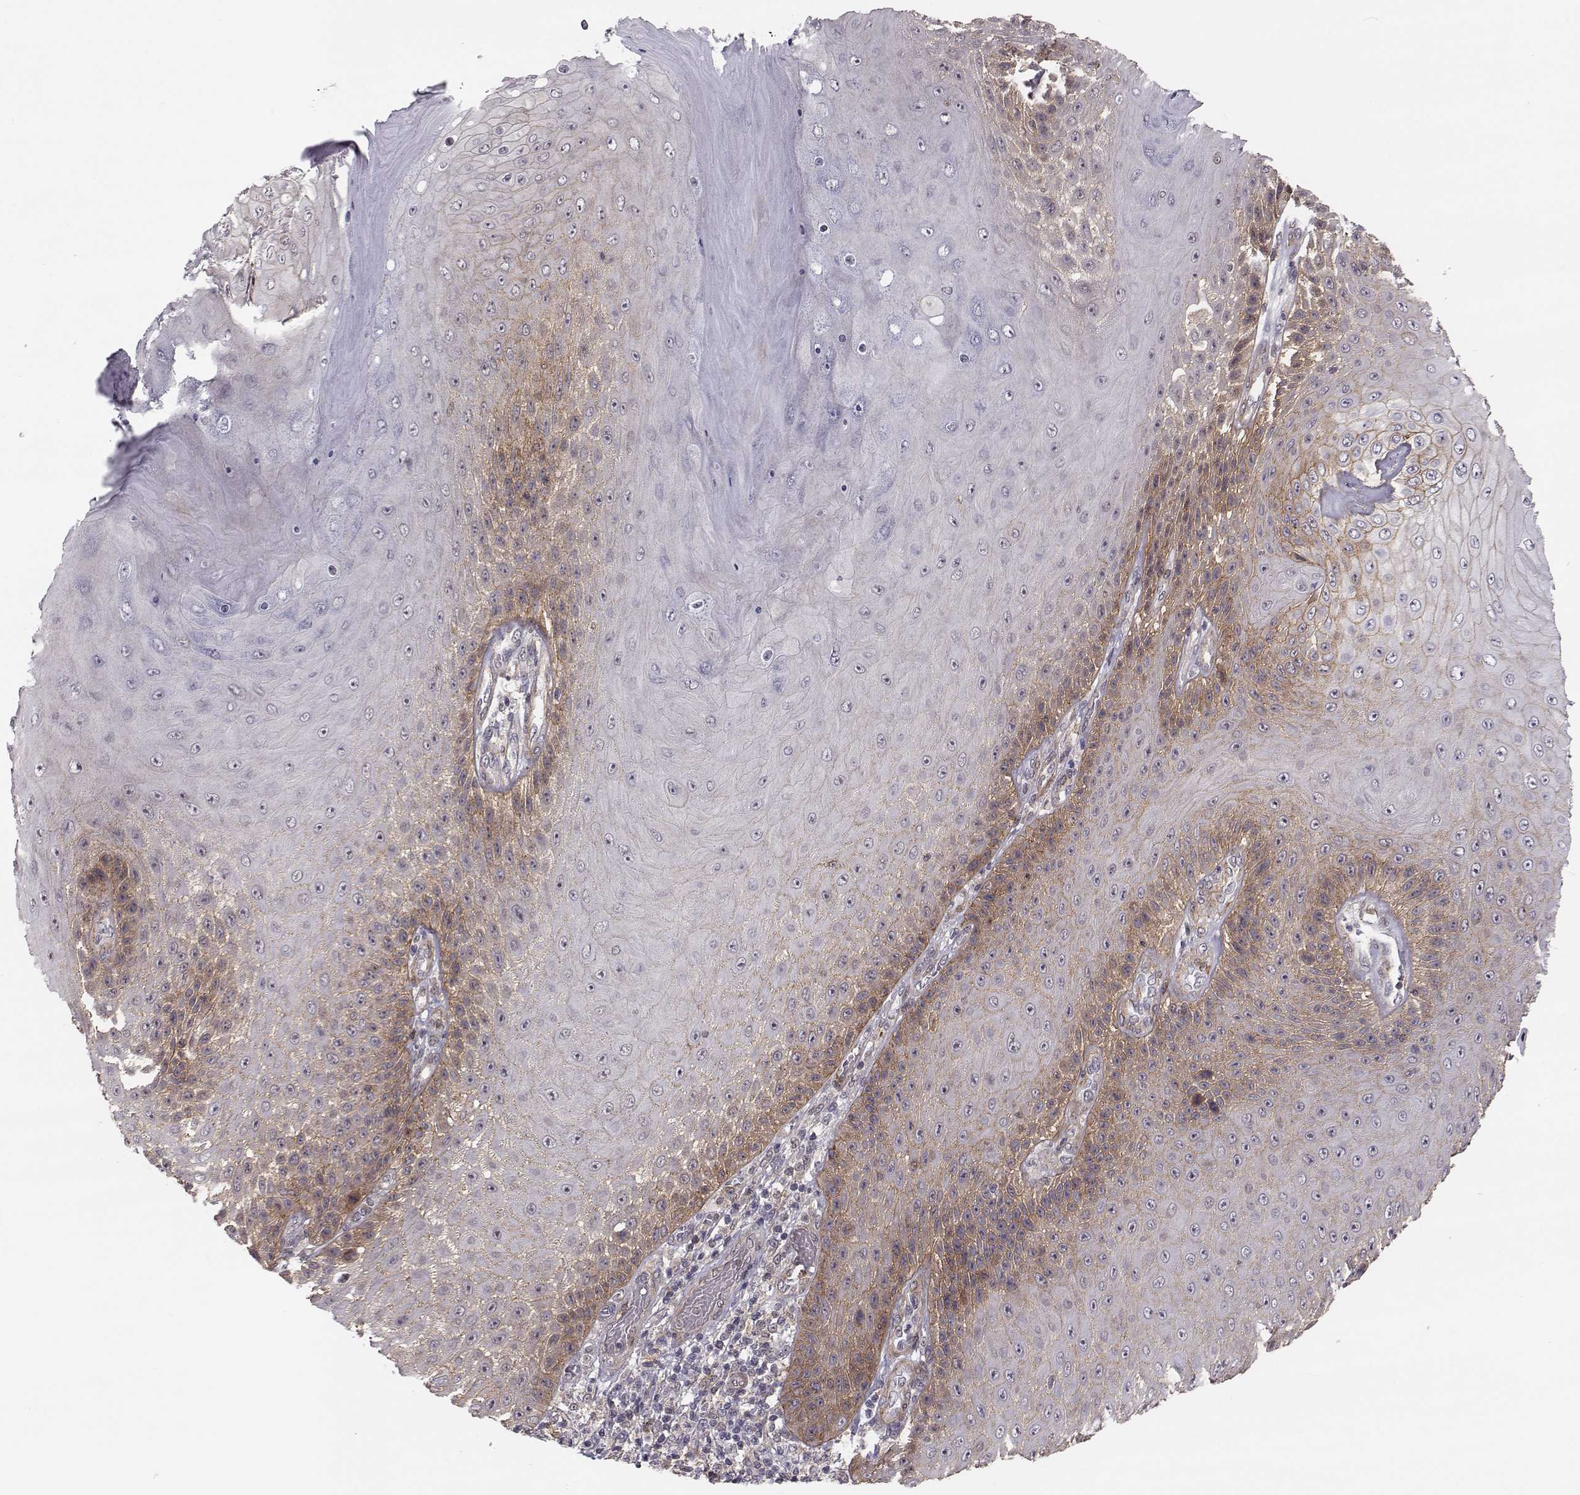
{"staining": {"intensity": "moderate", "quantity": "<25%", "location": "cytoplasmic/membranous"}, "tissue": "skin cancer", "cell_type": "Tumor cells", "image_type": "cancer", "snomed": [{"axis": "morphology", "description": "Squamous cell carcinoma, NOS"}, {"axis": "topography", "description": "Skin"}], "caption": "Approximately <25% of tumor cells in skin squamous cell carcinoma show moderate cytoplasmic/membranous protein positivity as visualized by brown immunohistochemical staining.", "gene": "PLEKHG3", "patient": {"sex": "male", "age": 62}}